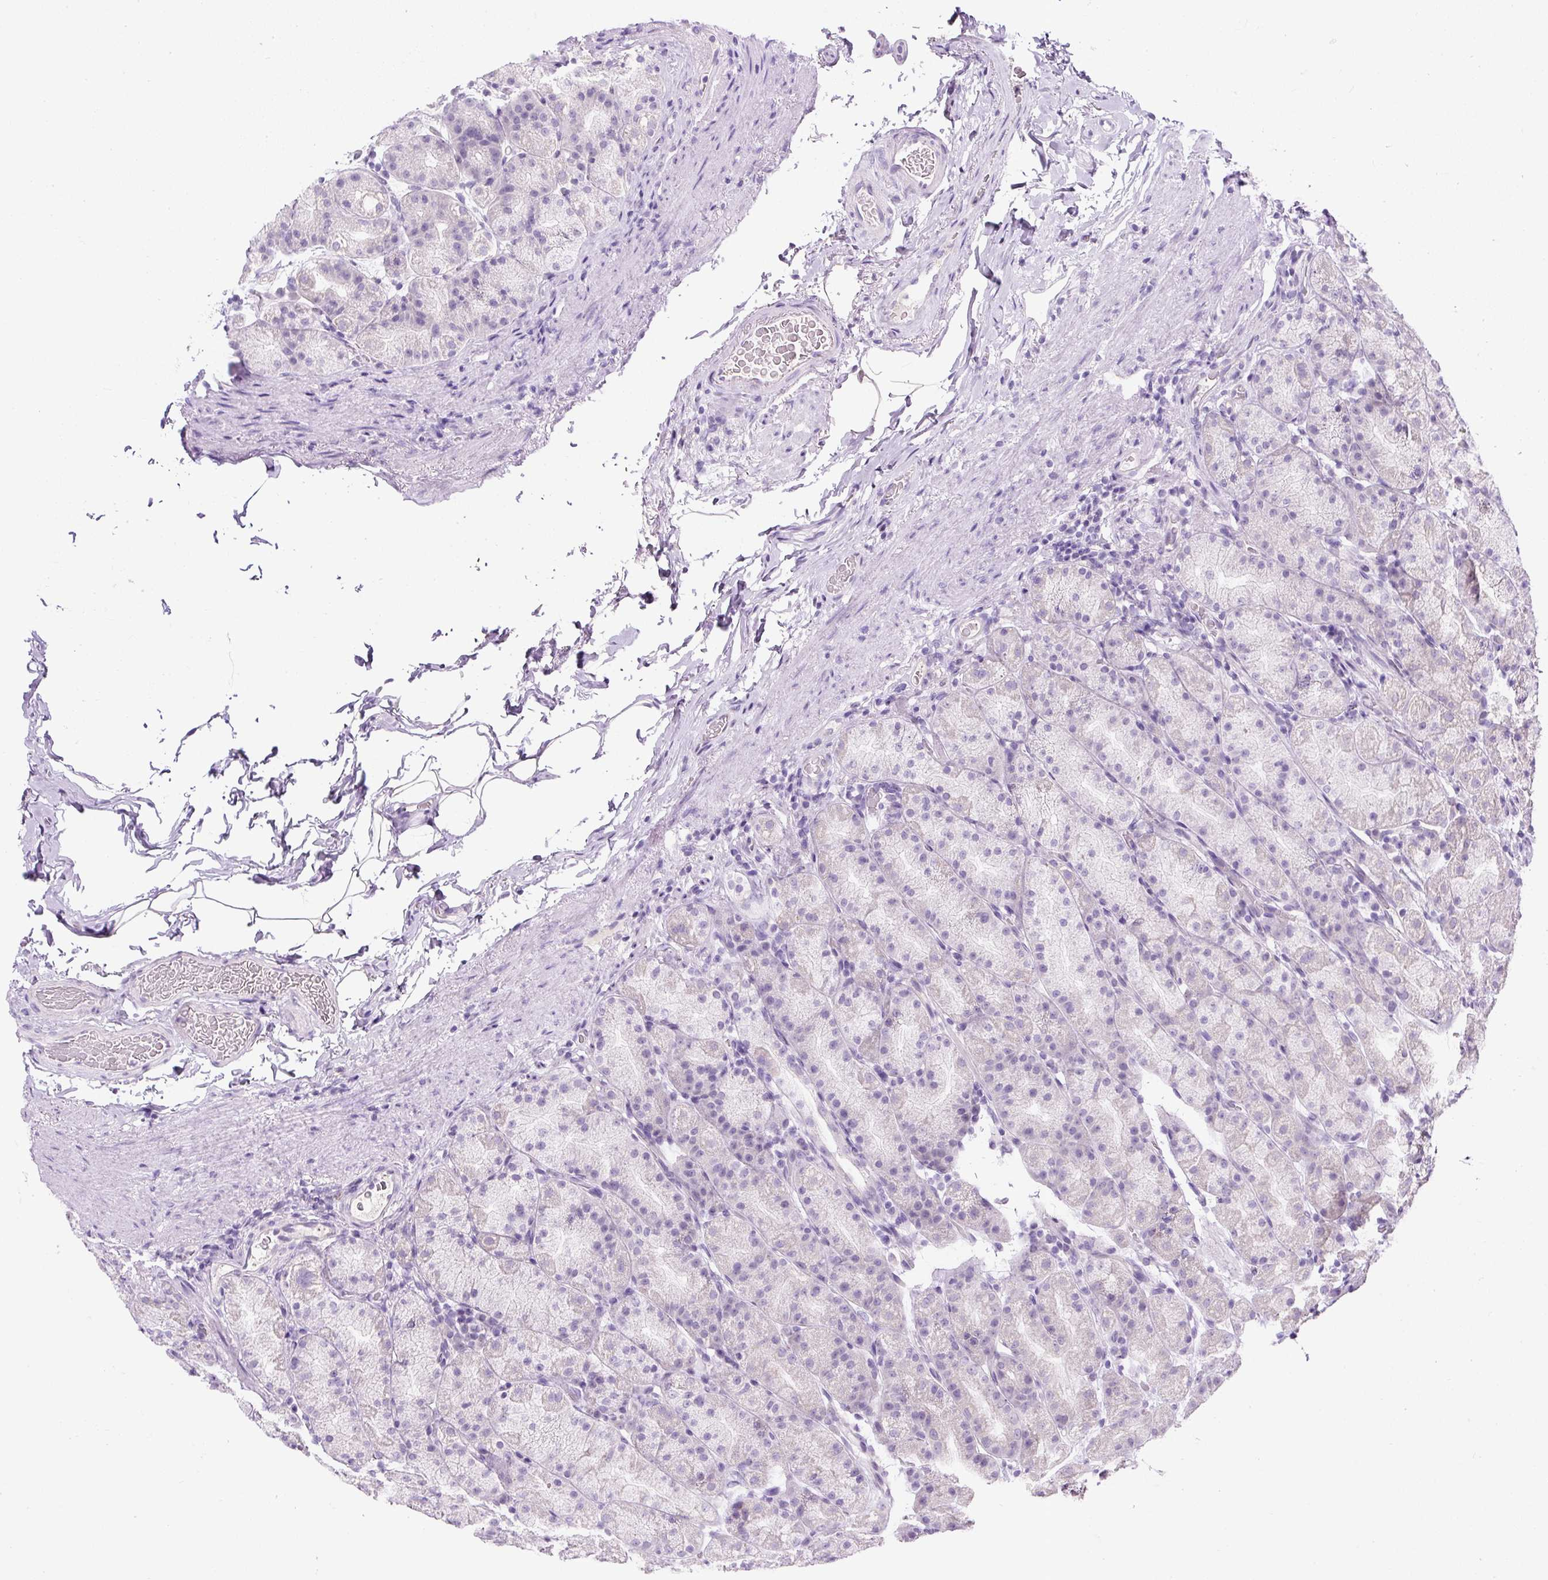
{"staining": {"intensity": "moderate", "quantity": "<25%", "location": "cytoplasmic/membranous"}, "tissue": "stomach", "cell_type": "Glandular cells", "image_type": "normal", "snomed": [{"axis": "morphology", "description": "Normal tissue, NOS"}, {"axis": "topography", "description": "Stomach, upper"}, {"axis": "topography", "description": "Stomach"}], "caption": "Immunohistochemical staining of benign human stomach reveals <25% levels of moderate cytoplasmic/membranous protein expression in about <25% of glandular cells.", "gene": "COL9A2", "patient": {"sex": "male", "age": 68}}